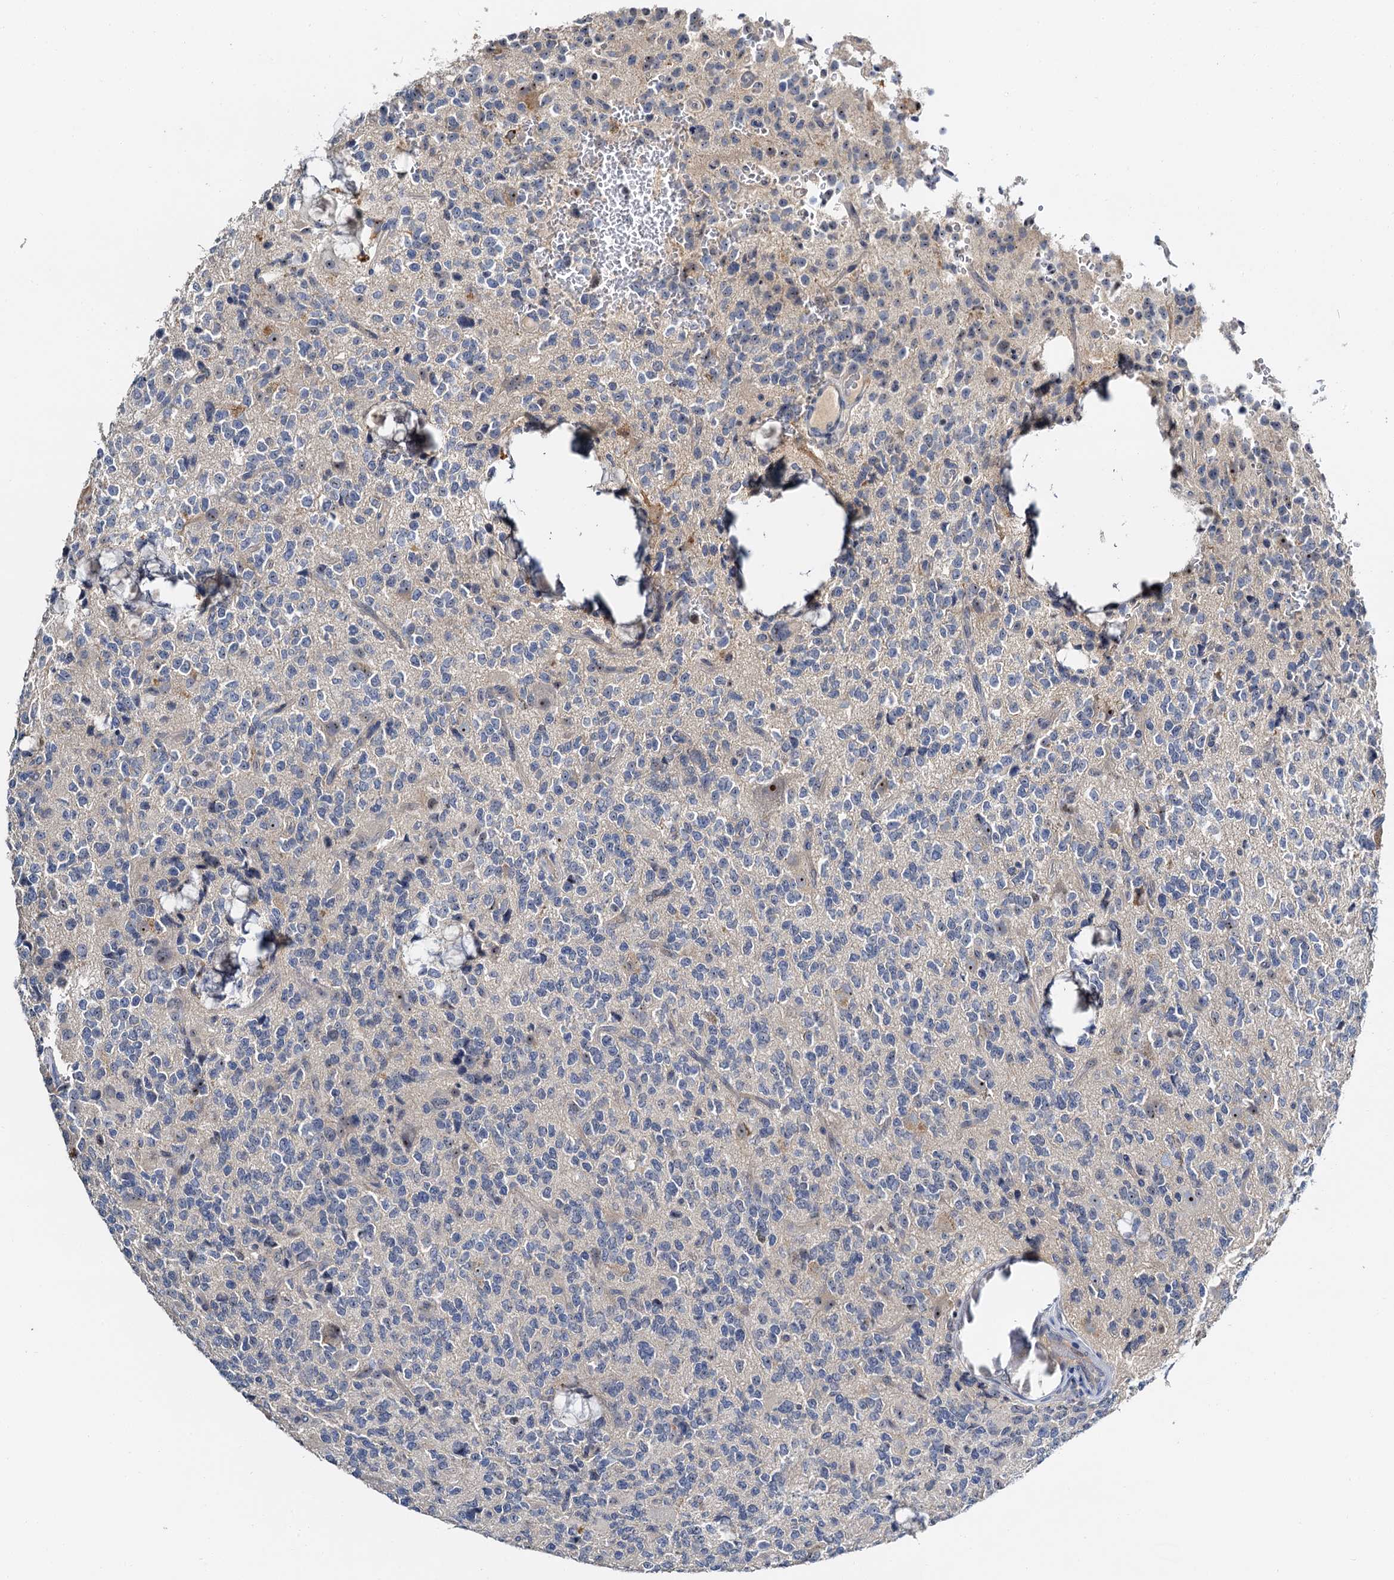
{"staining": {"intensity": "negative", "quantity": "none", "location": "none"}, "tissue": "glioma", "cell_type": "Tumor cells", "image_type": "cancer", "snomed": [{"axis": "morphology", "description": "Glioma, malignant, High grade"}, {"axis": "topography", "description": "Brain"}], "caption": "IHC micrograph of neoplastic tissue: glioma stained with DAB (3,3'-diaminobenzidine) shows no significant protein expression in tumor cells. Nuclei are stained in blue.", "gene": "NOP2", "patient": {"sex": "female", "age": 62}}